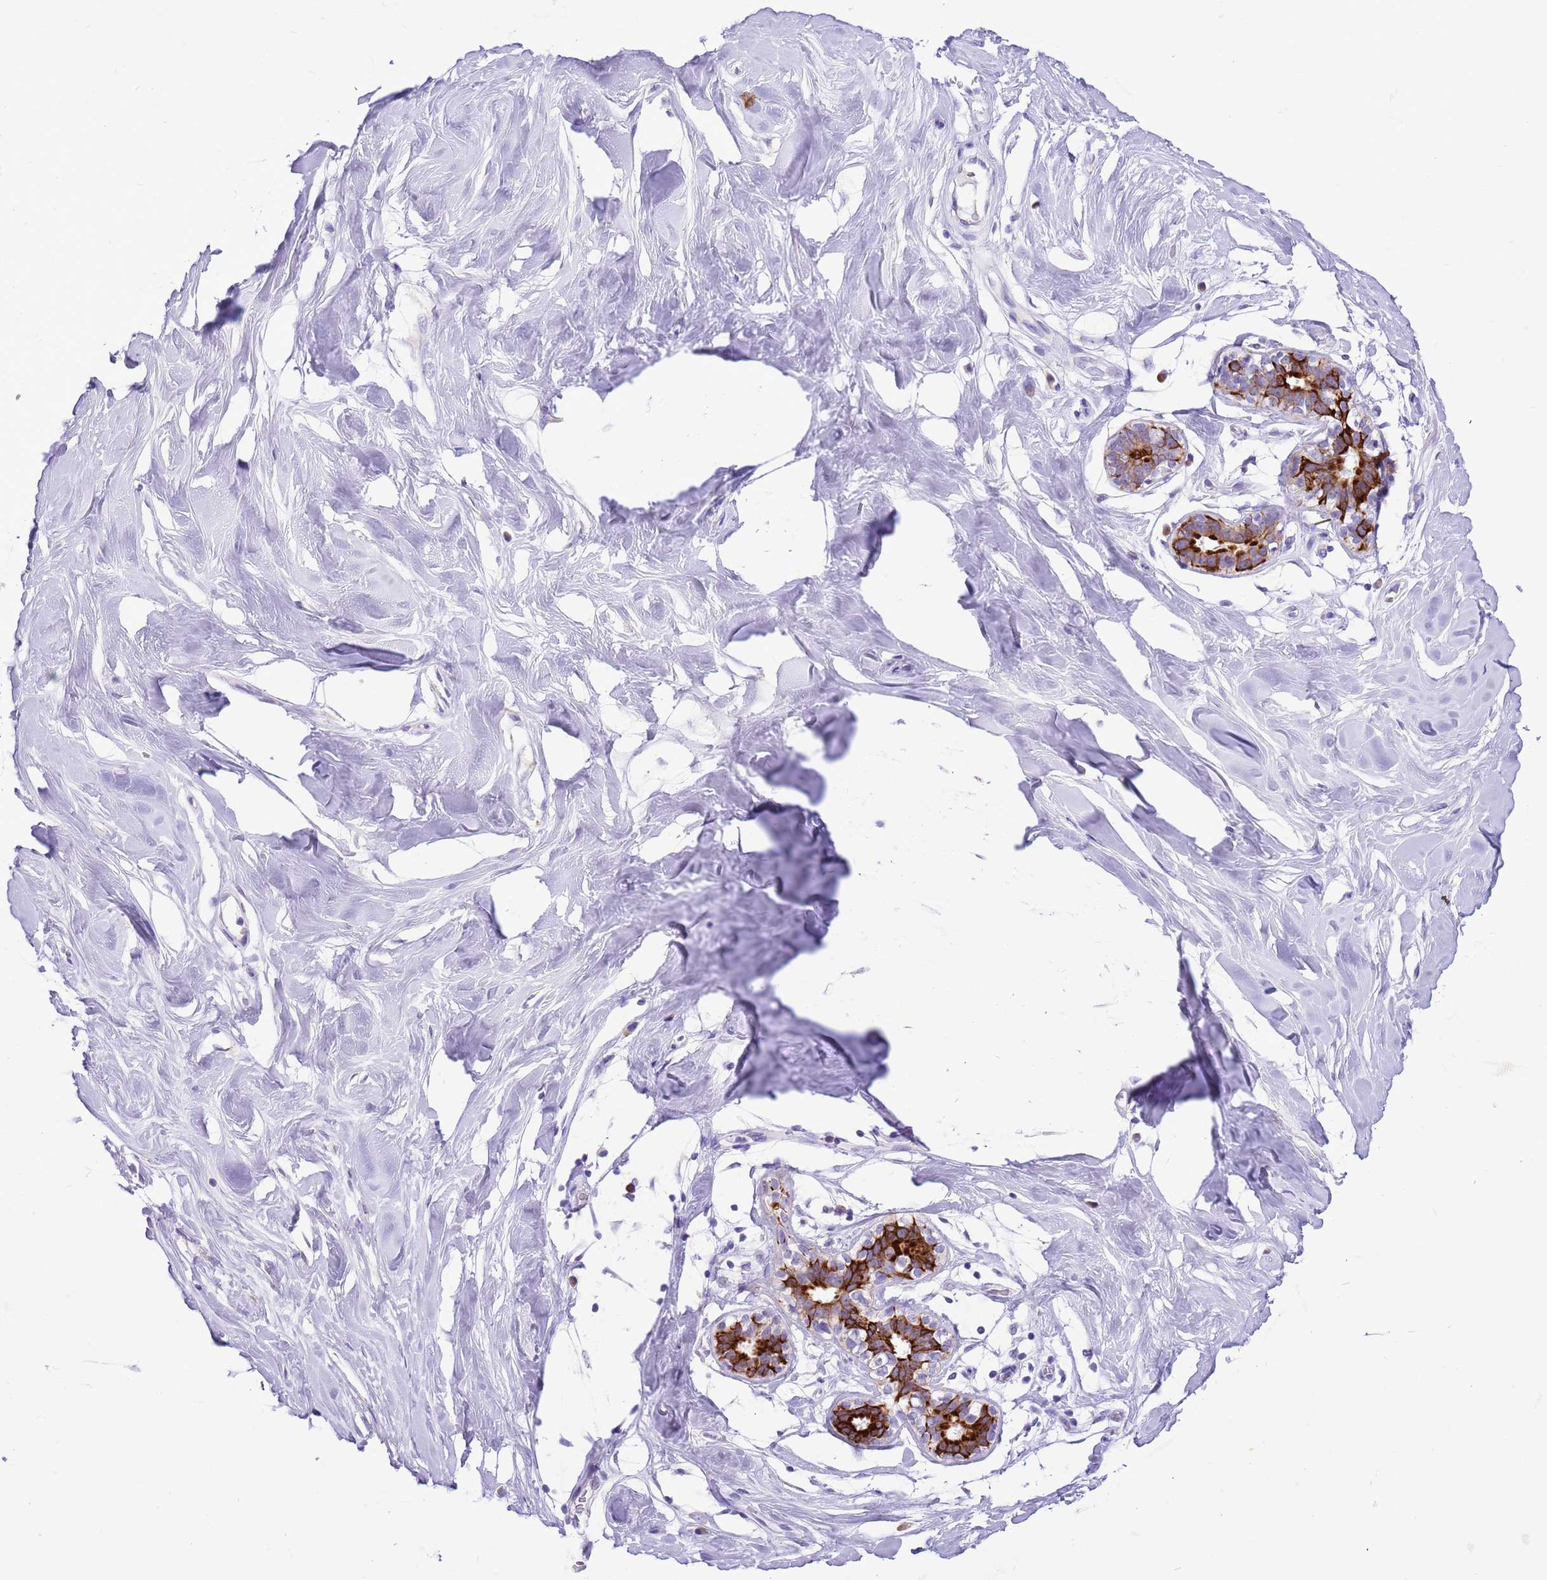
{"staining": {"intensity": "negative", "quantity": "none", "location": "none"}, "tissue": "adipose tissue", "cell_type": "Adipocytes", "image_type": "normal", "snomed": [{"axis": "morphology", "description": "Normal tissue, NOS"}, {"axis": "topography", "description": "Breast"}], "caption": "High power microscopy image of an immunohistochemistry (IHC) image of unremarkable adipose tissue, revealing no significant expression in adipocytes.", "gene": "R3HDM4", "patient": {"sex": "female", "age": 26}}